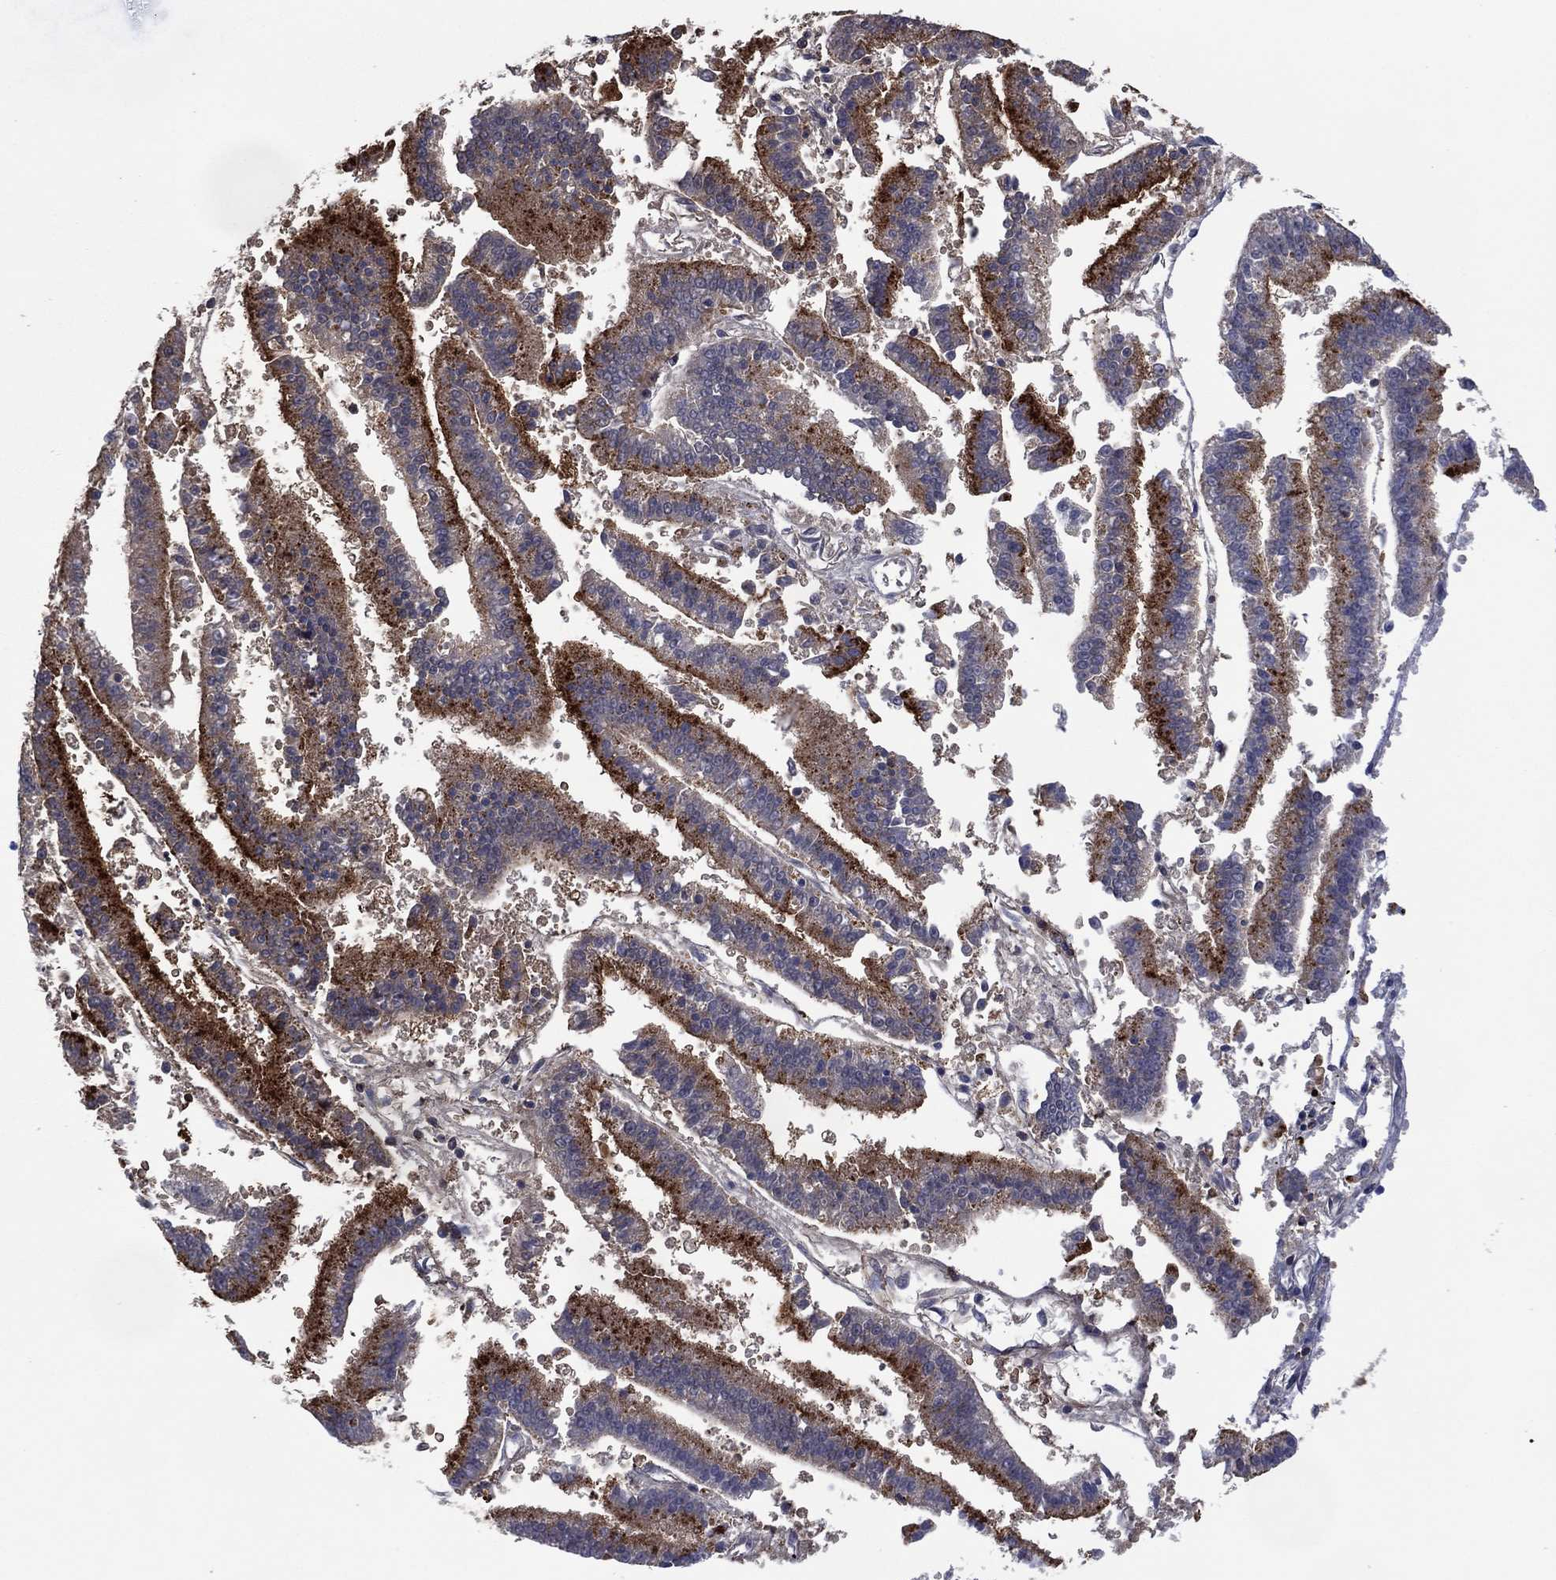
{"staining": {"intensity": "moderate", "quantity": "25%-75%", "location": "cytoplasmic/membranous"}, "tissue": "endometrial cancer", "cell_type": "Tumor cells", "image_type": "cancer", "snomed": [{"axis": "morphology", "description": "Adenocarcinoma, NOS"}, {"axis": "topography", "description": "Endometrium"}], "caption": "A medium amount of moderate cytoplasmic/membranous positivity is identified in approximately 25%-75% of tumor cells in adenocarcinoma (endometrial) tissue.", "gene": "DPP4", "patient": {"sex": "female", "age": 66}}